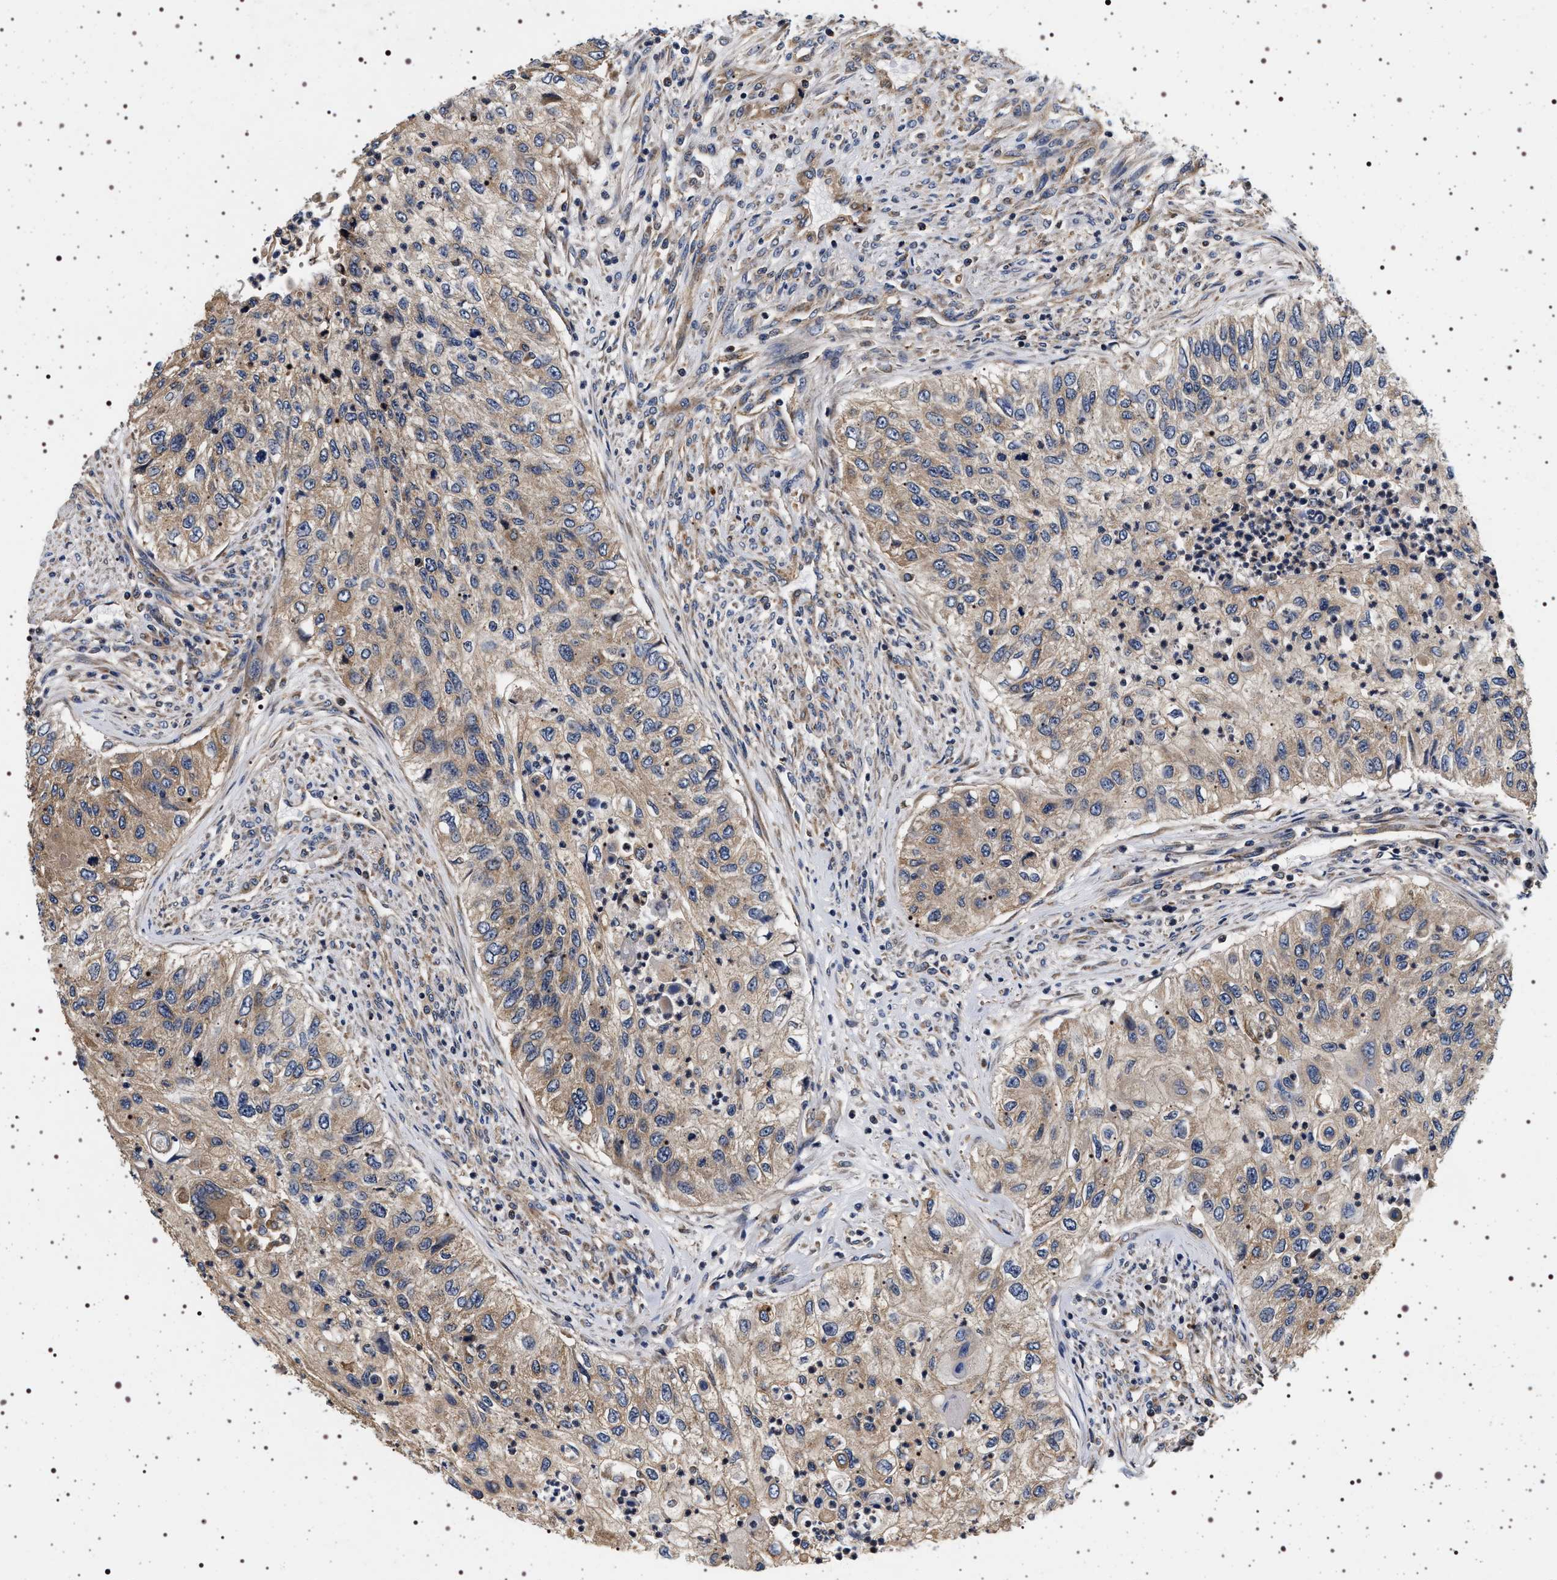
{"staining": {"intensity": "weak", "quantity": ">75%", "location": "cytoplasmic/membranous"}, "tissue": "urothelial cancer", "cell_type": "Tumor cells", "image_type": "cancer", "snomed": [{"axis": "morphology", "description": "Urothelial carcinoma, High grade"}, {"axis": "topography", "description": "Urinary bladder"}], "caption": "About >75% of tumor cells in urothelial carcinoma (high-grade) demonstrate weak cytoplasmic/membranous protein positivity as visualized by brown immunohistochemical staining.", "gene": "DCBLD2", "patient": {"sex": "female", "age": 60}}